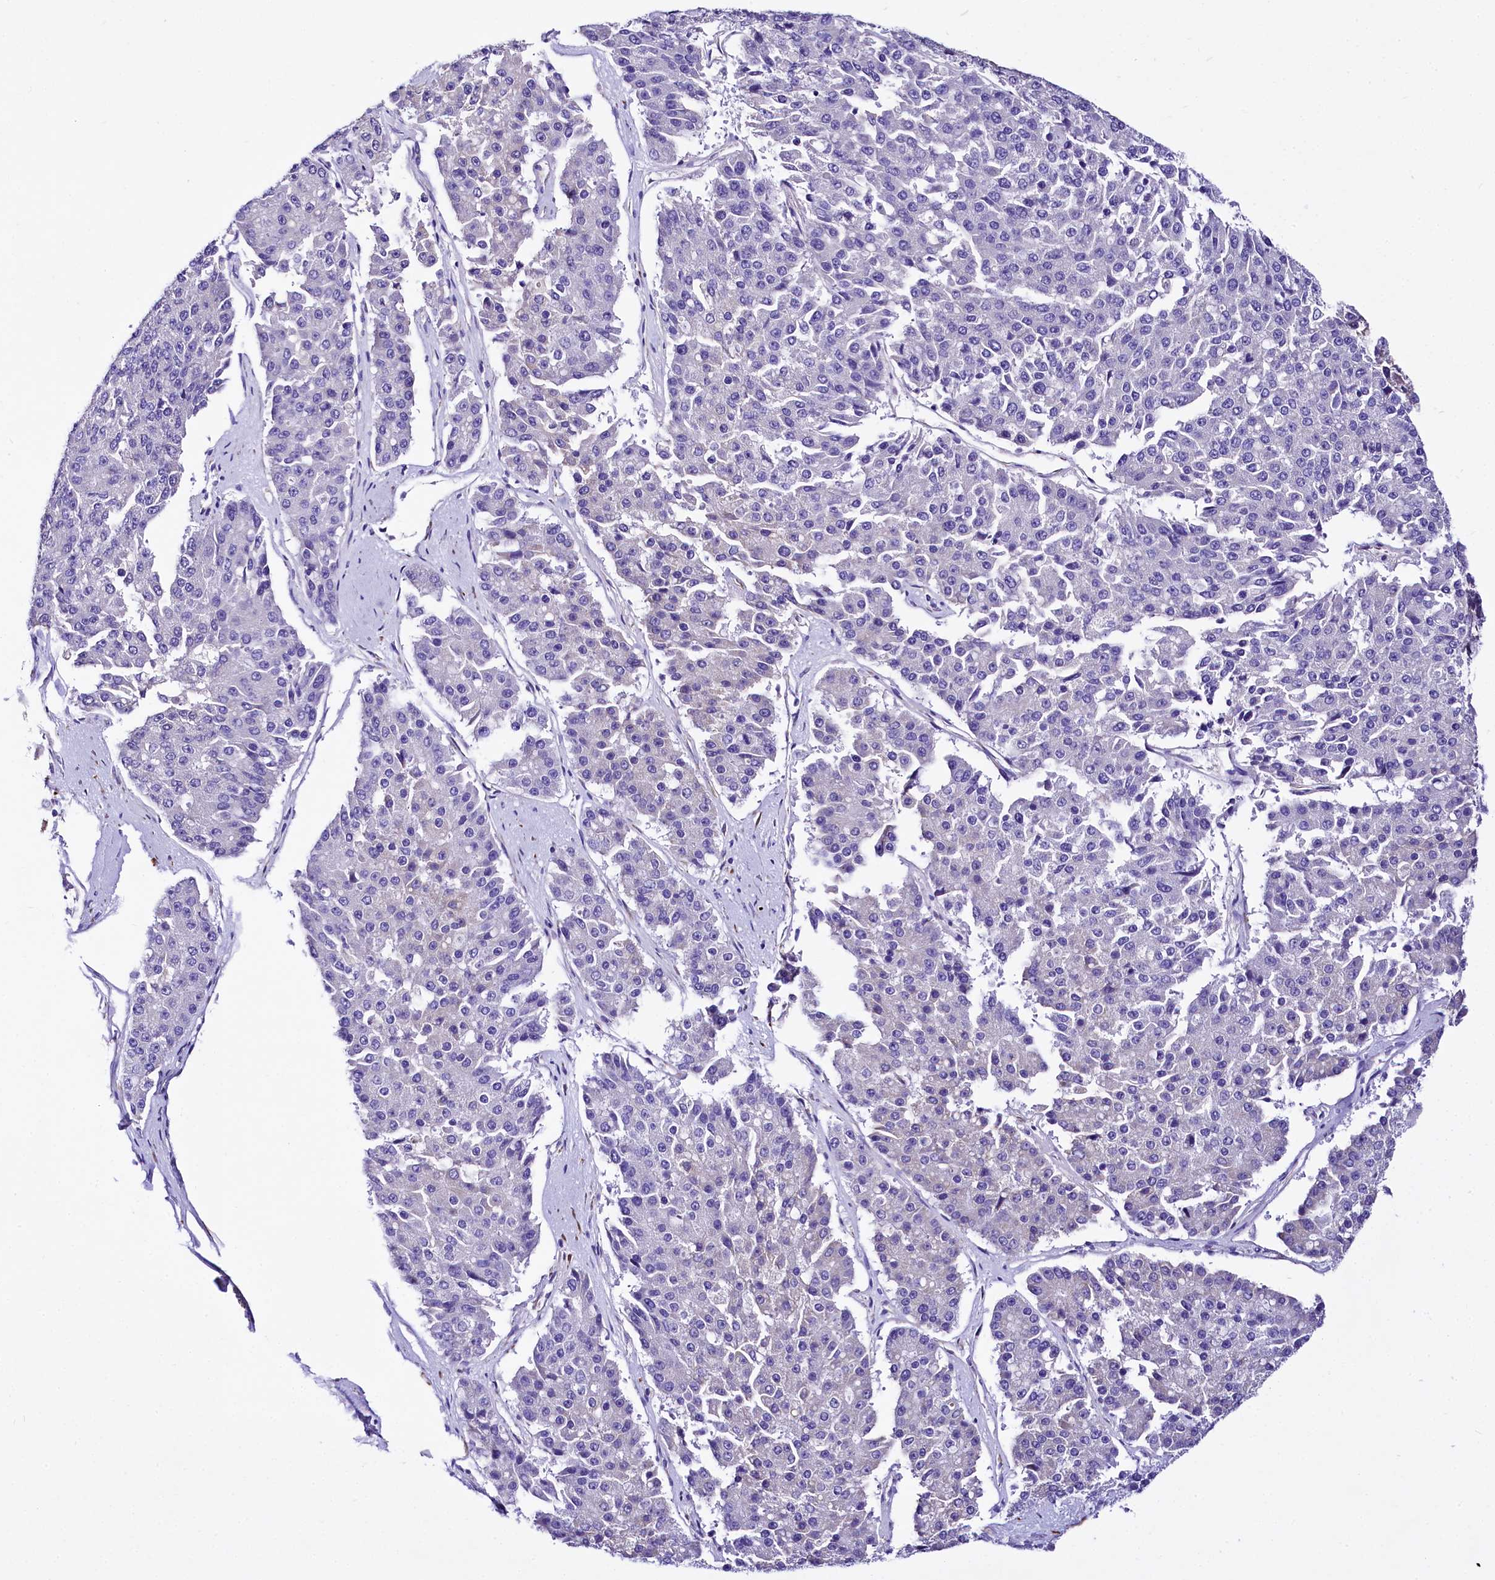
{"staining": {"intensity": "negative", "quantity": "none", "location": "none"}, "tissue": "pancreatic cancer", "cell_type": "Tumor cells", "image_type": "cancer", "snomed": [{"axis": "morphology", "description": "Adenocarcinoma, NOS"}, {"axis": "topography", "description": "Pancreas"}], "caption": "The photomicrograph displays no staining of tumor cells in pancreatic cancer.", "gene": "A2ML1", "patient": {"sex": "male", "age": 50}}